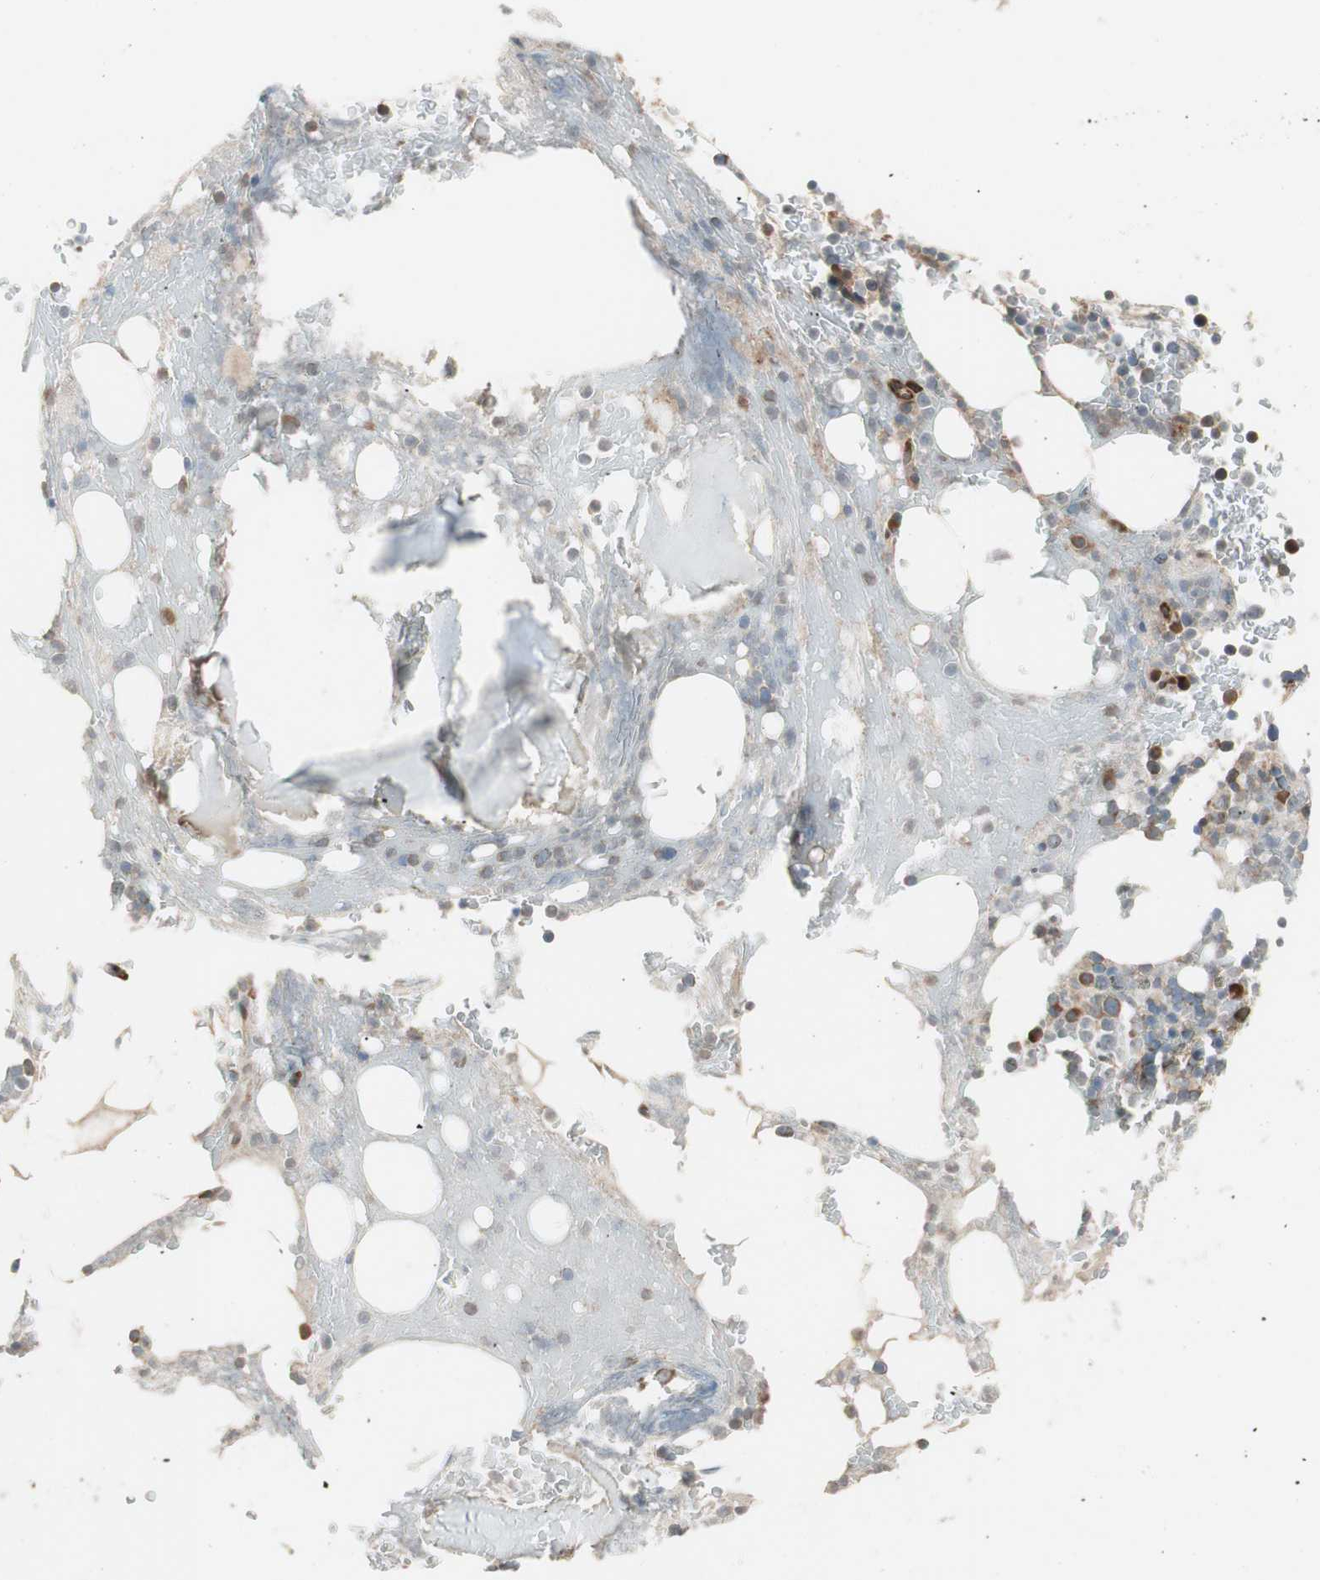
{"staining": {"intensity": "strong", "quantity": "<25%", "location": "cytoplasmic/membranous"}, "tissue": "bone marrow", "cell_type": "Hematopoietic cells", "image_type": "normal", "snomed": [{"axis": "morphology", "description": "Normal tissue, NOS"}, {"axis": "topography", "description": "Bone marrow"}], "caption": "Protein positivity by IHC displays strong cytoplasmic/membranous expression in approximately <25% of hematopoietic cells in normal bone marrow. The protein of interest is stained brown, and the nuclei are stained in blue (DAB (3,3'-diaminobenzidine) IHC with brightfield microscopy, high magnification).", "gene": "PPP2R5E", "patient": {"sex": "female", "age": 66}}